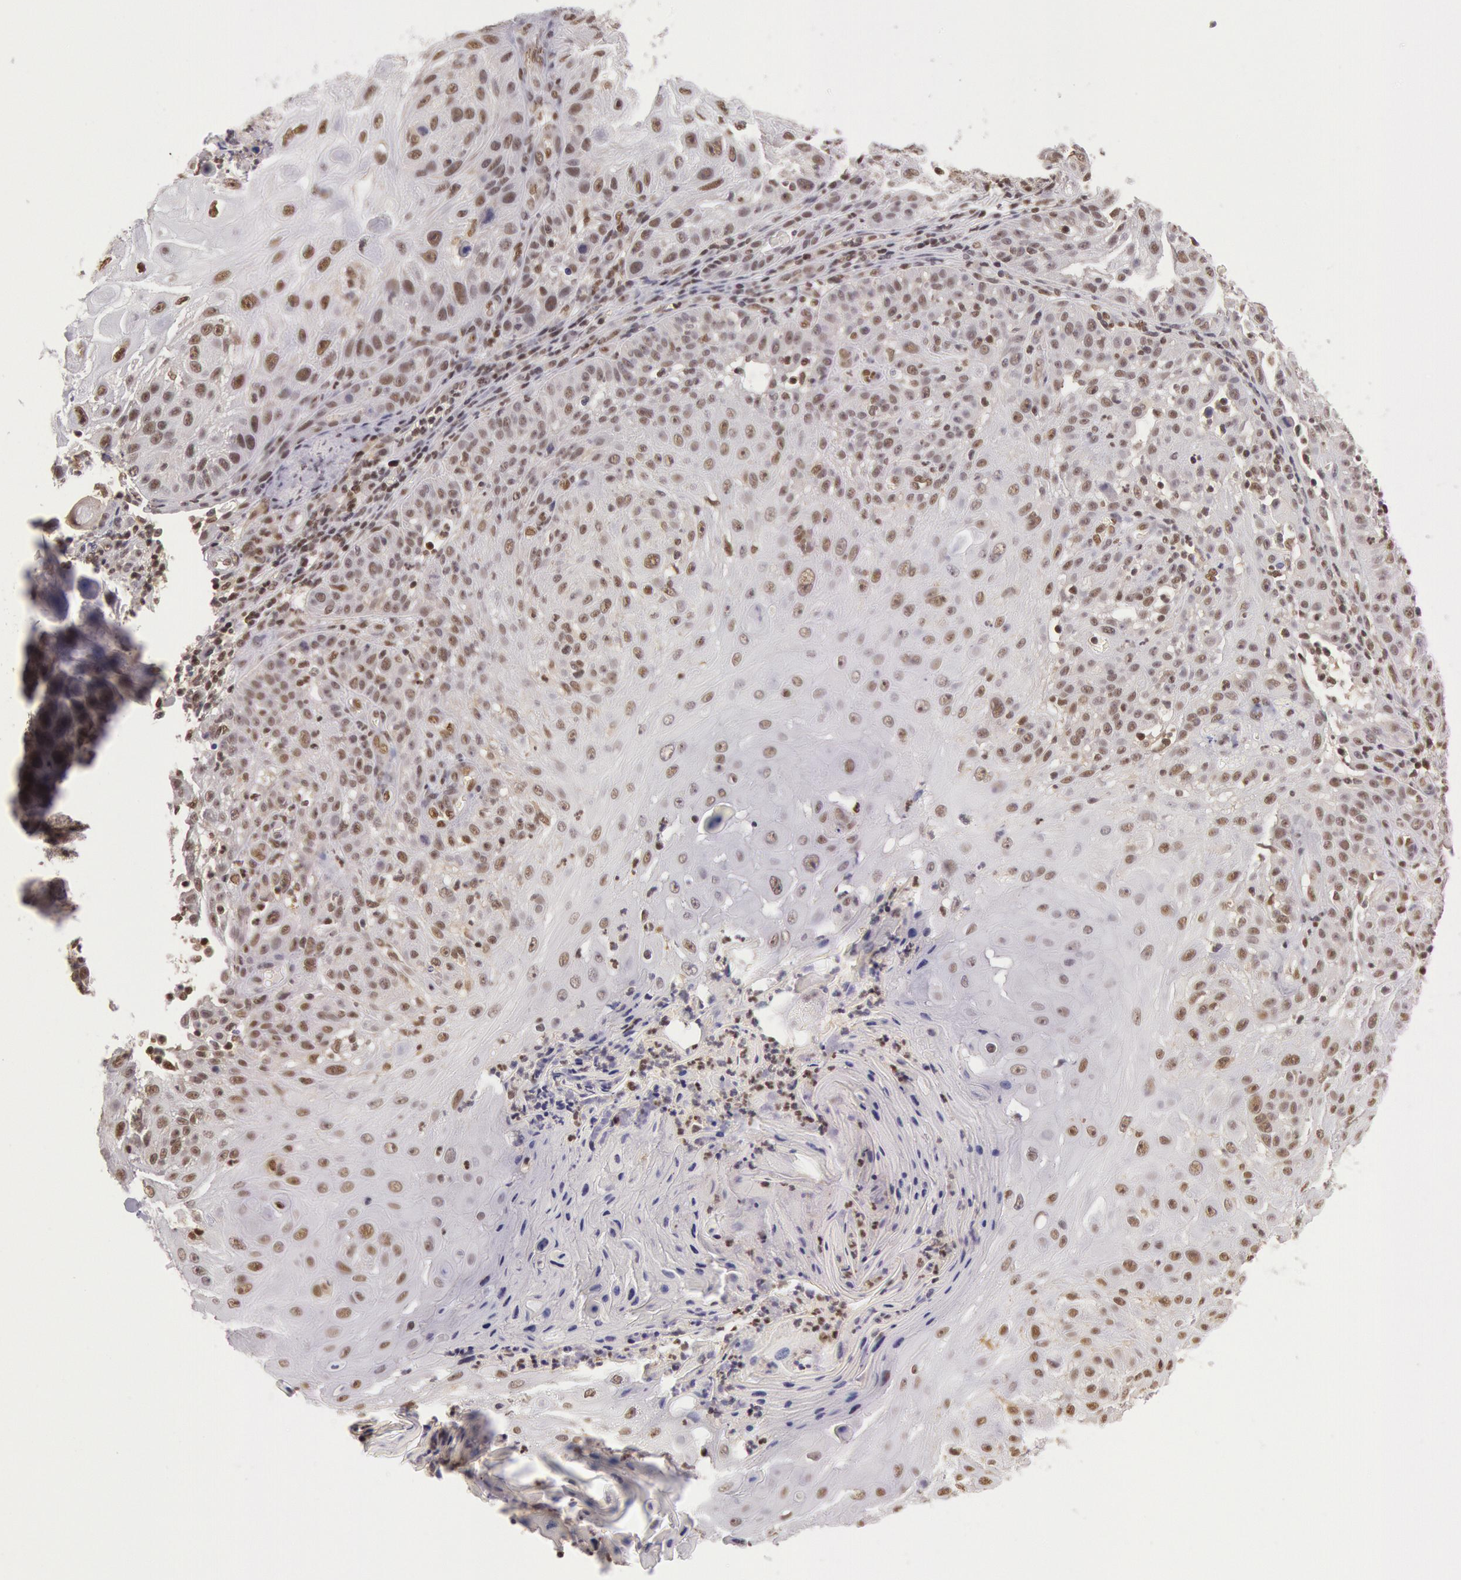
{"staining": {"intensity": "moderate", "quantity": ">75%", "location": "nuclear"}, "tissue": "skin cancer", "cell_type": "Tumor cells", "image_type": "cancer", "snomed": [{"axis": "morphology", "description": "Squamous cell carcinoma, NOS"}, {"axis": "topography", "description": "Skin"}], "caption": "This is a histology image of immunohistochemistry (IHC) staining of skin cancer (squamous cell carcinoma), which shows moderate positivity in the nuclear of tumor cells.", "gene": "ESS2", "patient": {"sex": "female", "age": 89}}